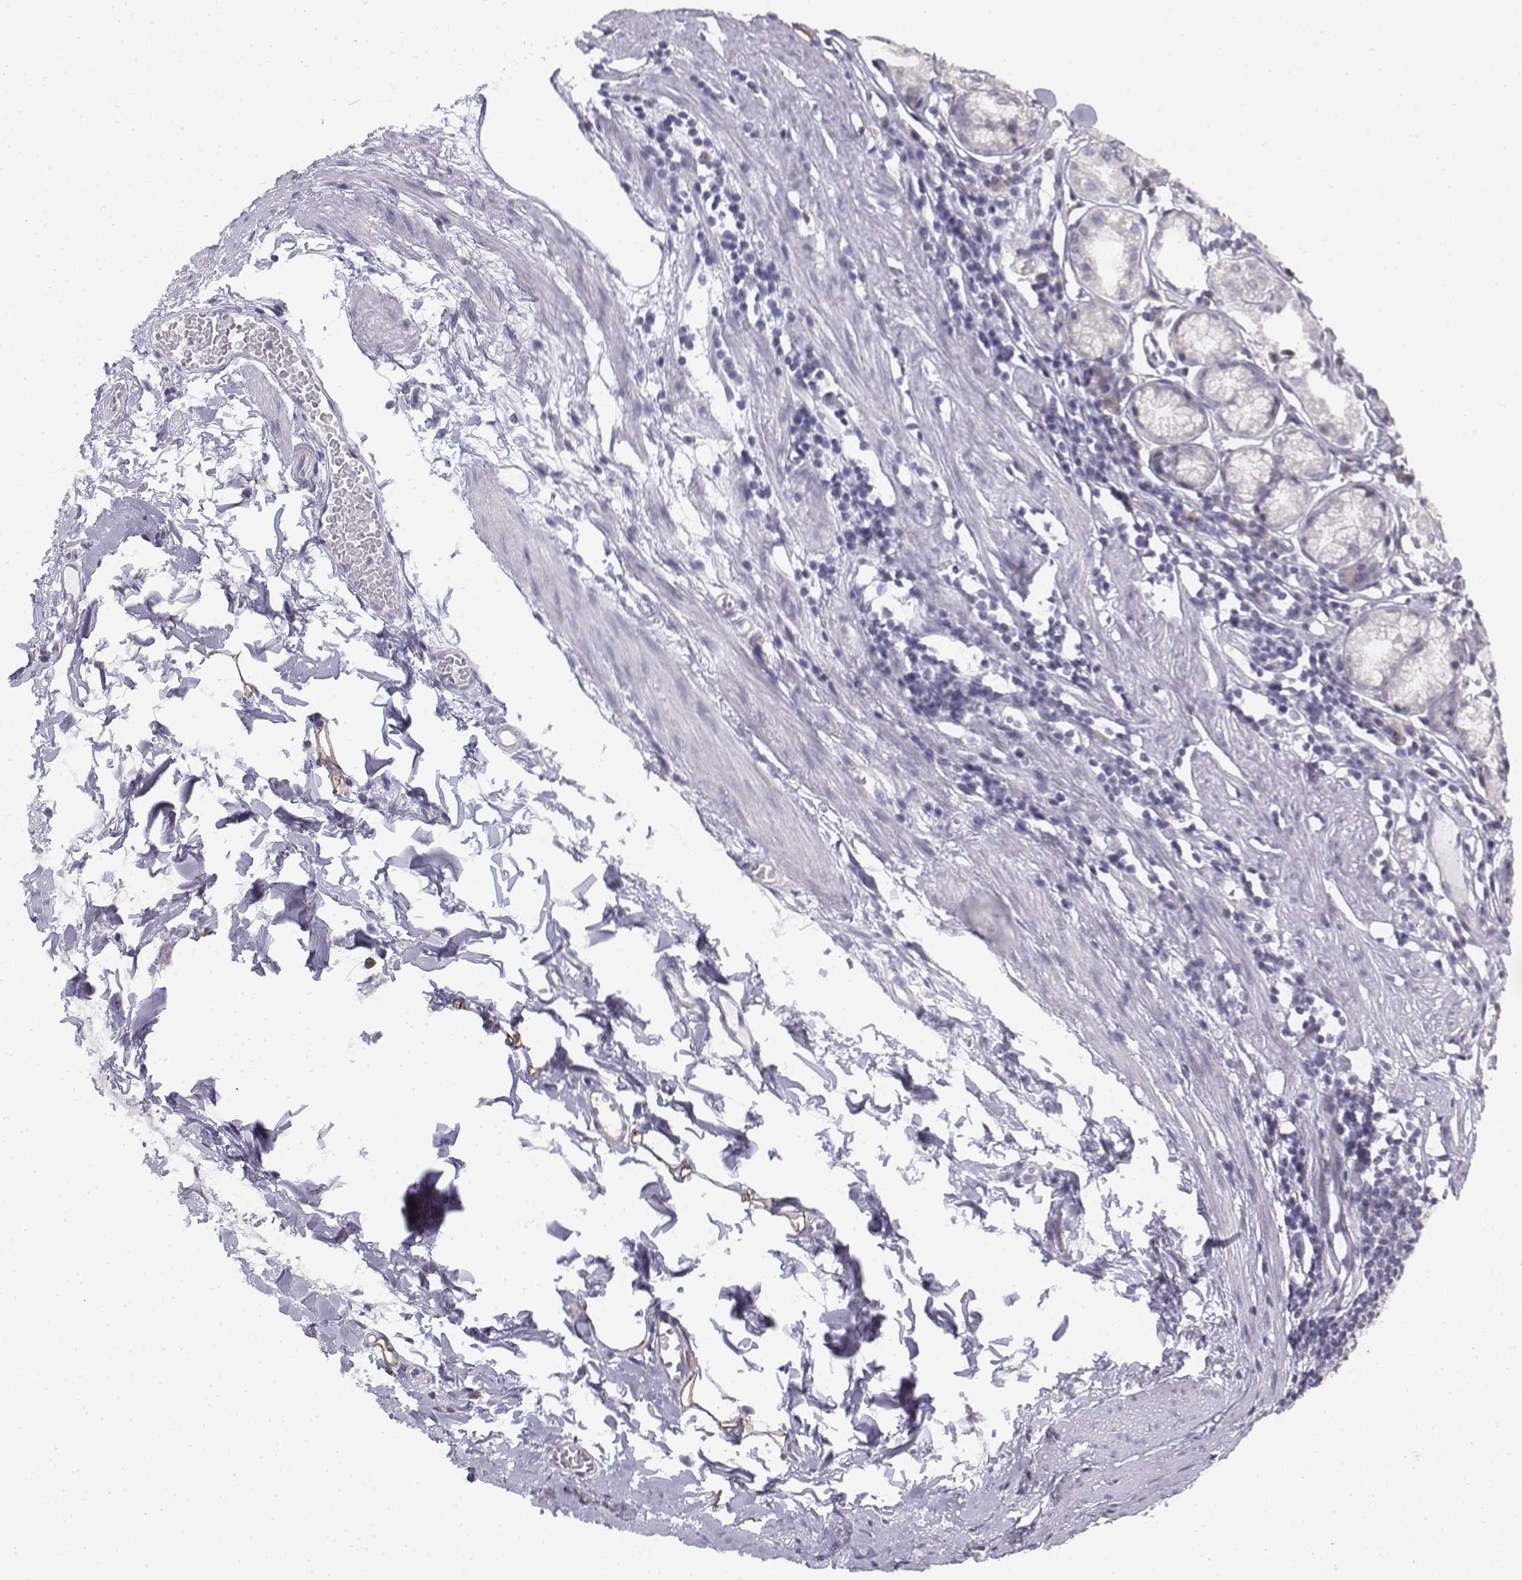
{"staining": {"intensity": "negative", "quantity": "none", "location": "none"}, "tissue": "stomach", "cell_type": "Glandular cells", "image_type": "normal", "snomed": [{"axis": "morphology", "description": "Normal tissue, NOS"}, {"axis": "topography", "description": "Stomach"}], "caption": "The photomicrograph reveals no significant positivity in glandular cells of stomach.", "gene": "PENK", "patient": {"sex": "male", "age": 55}}